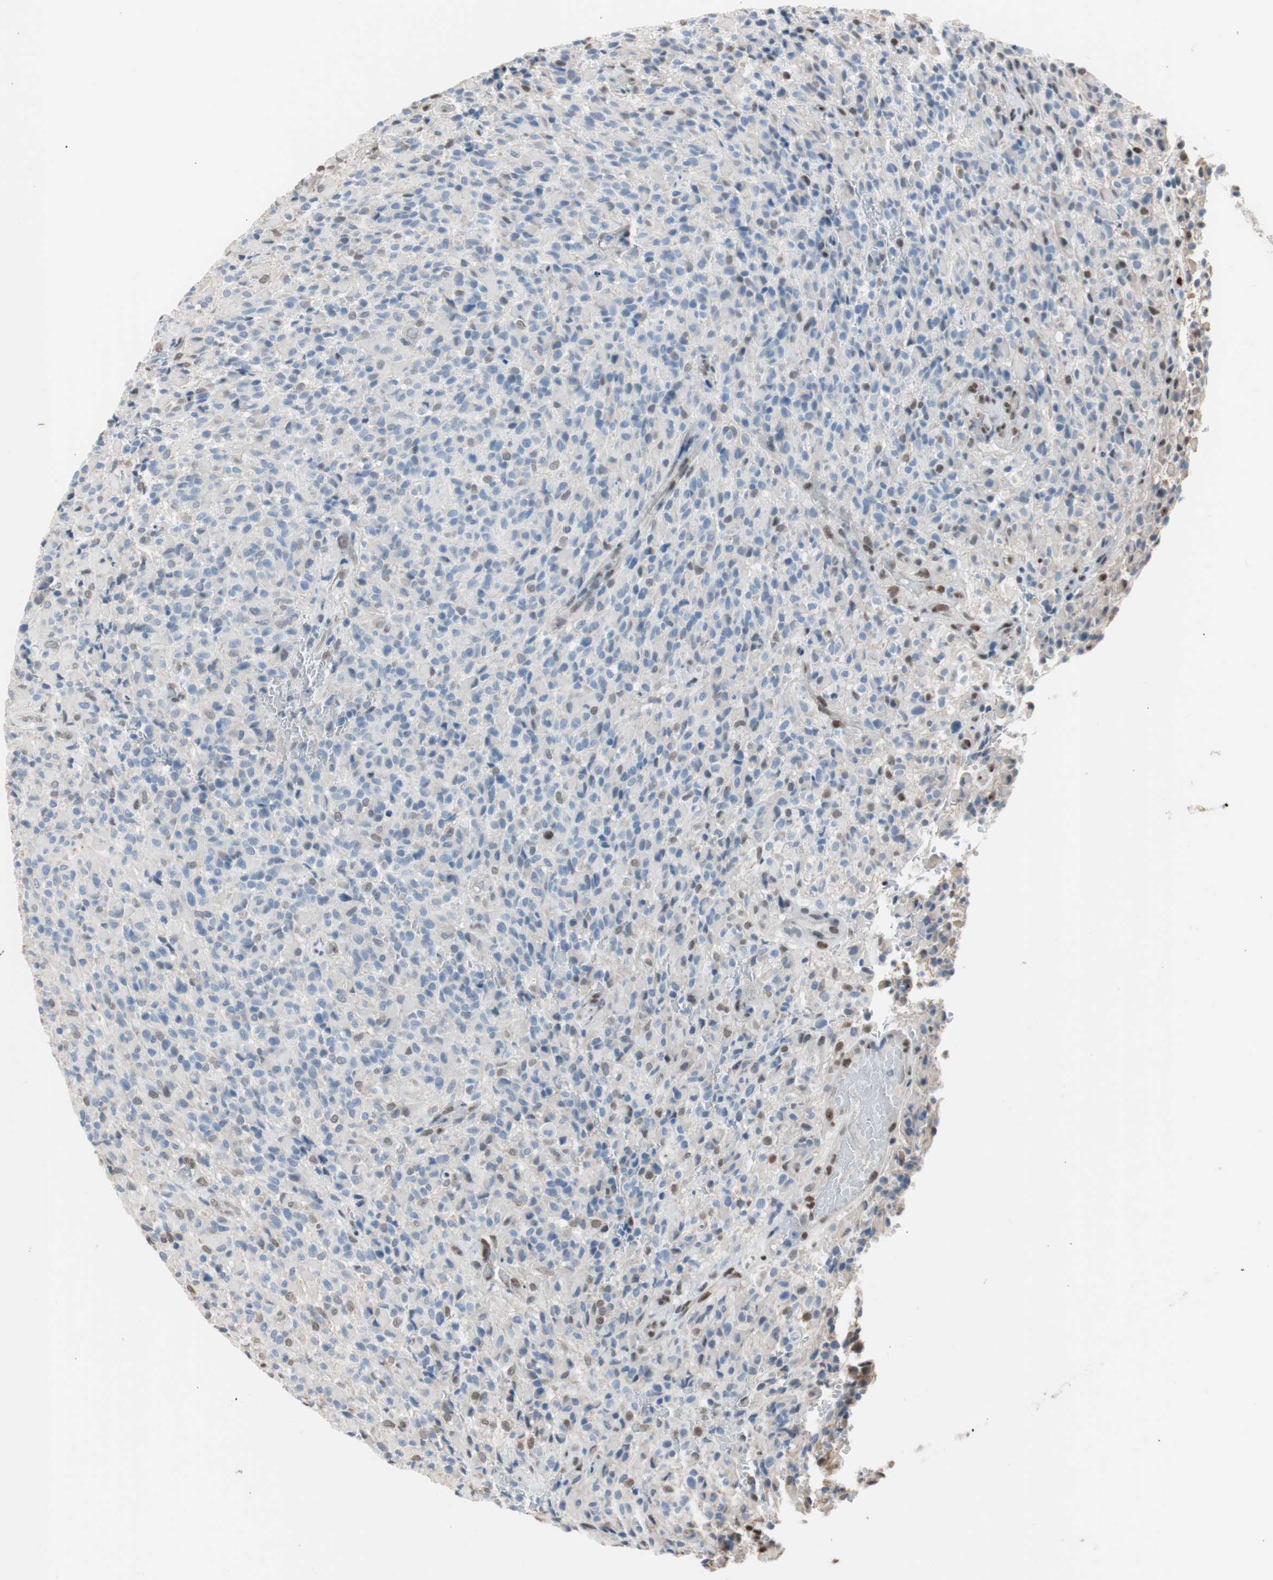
{"staining": {"intensity": "weak", "quantity": "<25%", "location": "nuclear"}, "tissue": "glioma", "cell_type": "Tumor cells", "image_type": "cancer", "snomed": [{"axis": "morphology", "description": "Glioma, malignant, High grade"}, {"axis": "topography", "description": "Brain"}], "caption": "Tumor cells show no significant protein expression in glioma.", "gene": "PML", "patient": {"sex": "male", "age": 71}}